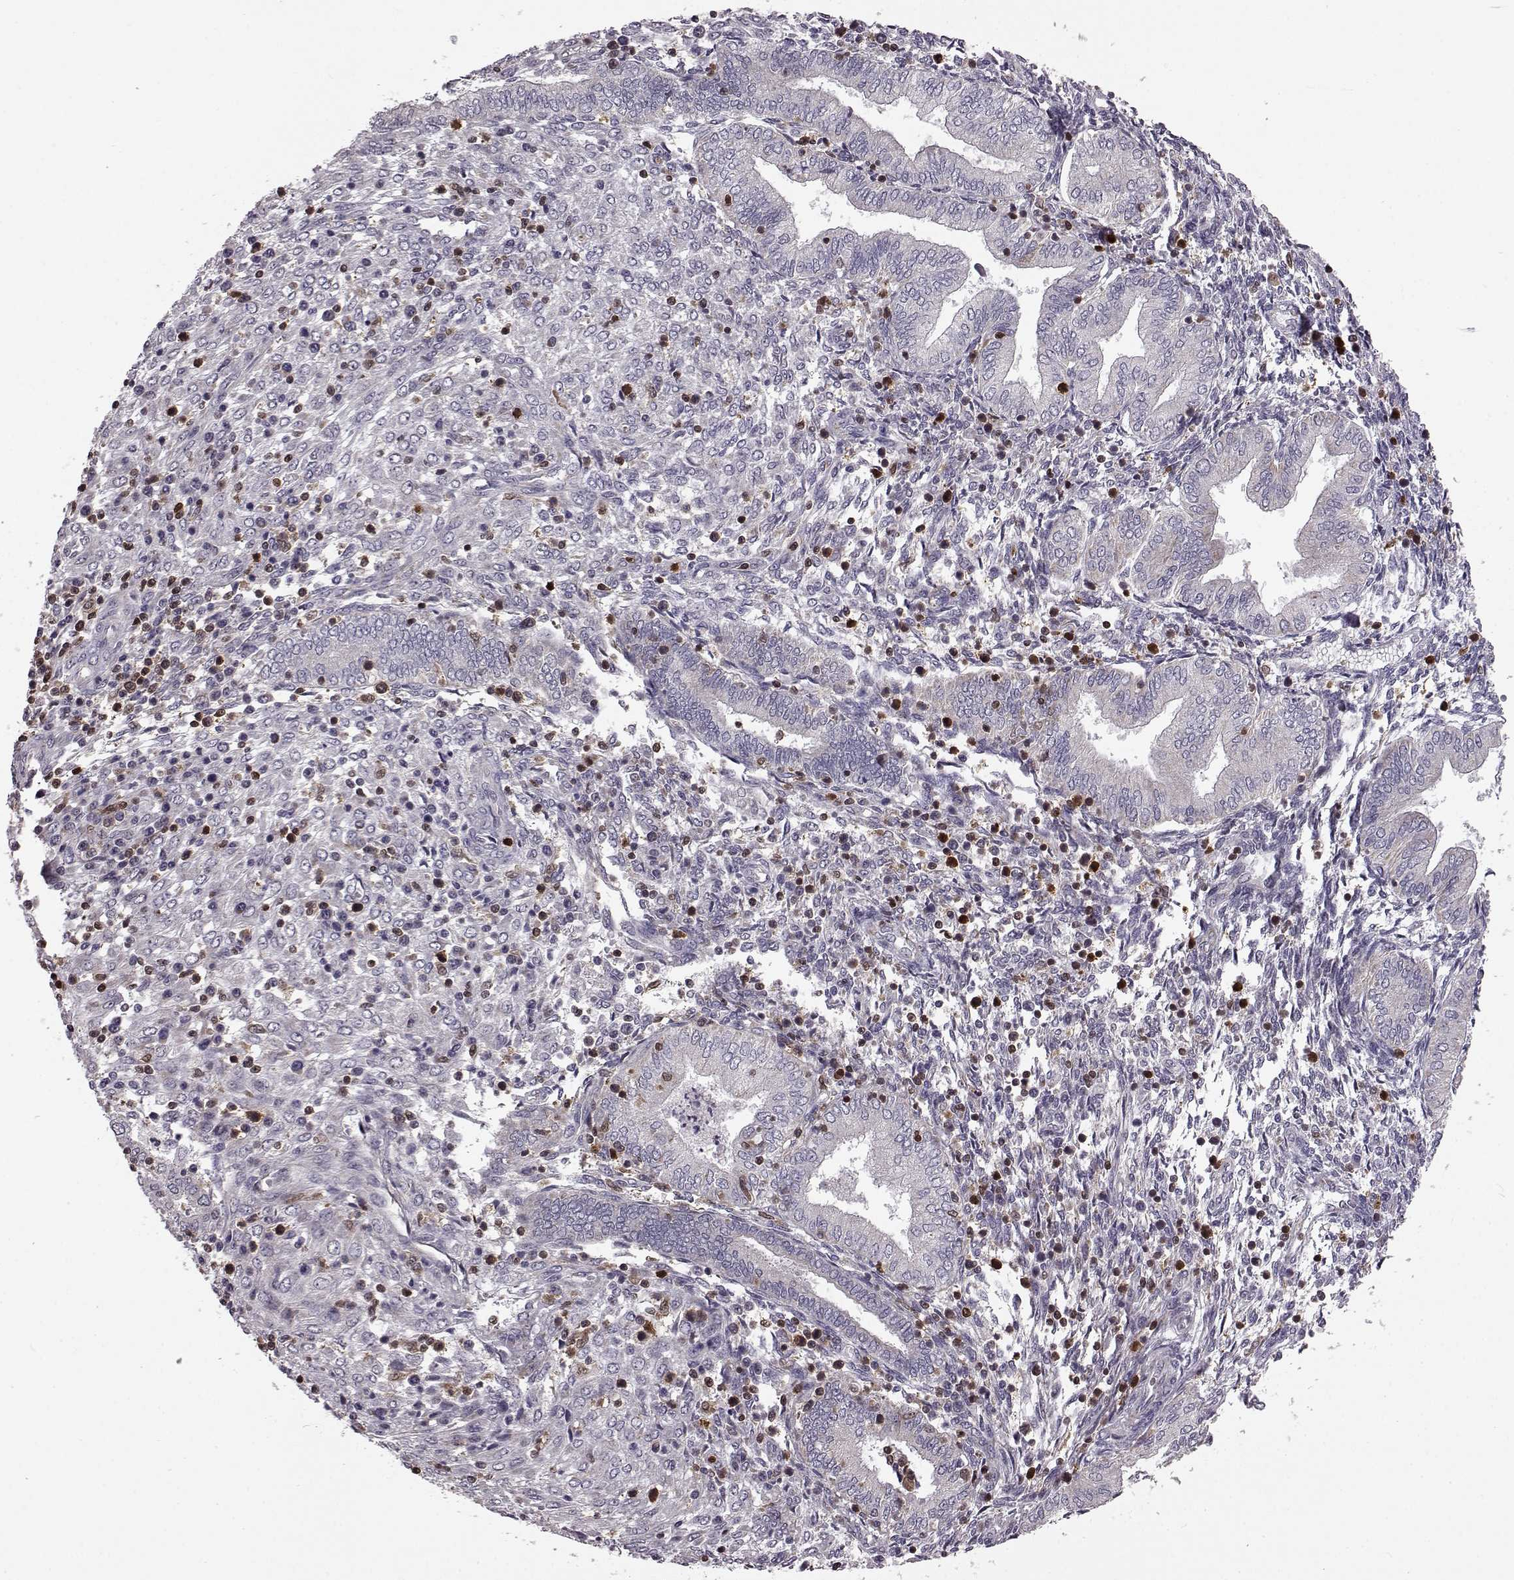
{"staining": {"intensity": "negative", "quantity": "none", "location": "none"}, "tissue": "endometrium", "cell_type": "Cells in endometrial stroma", "image_type": "normal", "snomed": [{"axis": "morphology", "description": "Normal tissue, NOS"}, {"axis": "topography", "description": "Endometrium"}], "caption": "Human endometrium stained for a protein using immunohistochemistry (IHC) reveals no expression in cells in endometrial stroma.", "gene": "DOK2", "patient": {"sex": "female", "age": 42}}